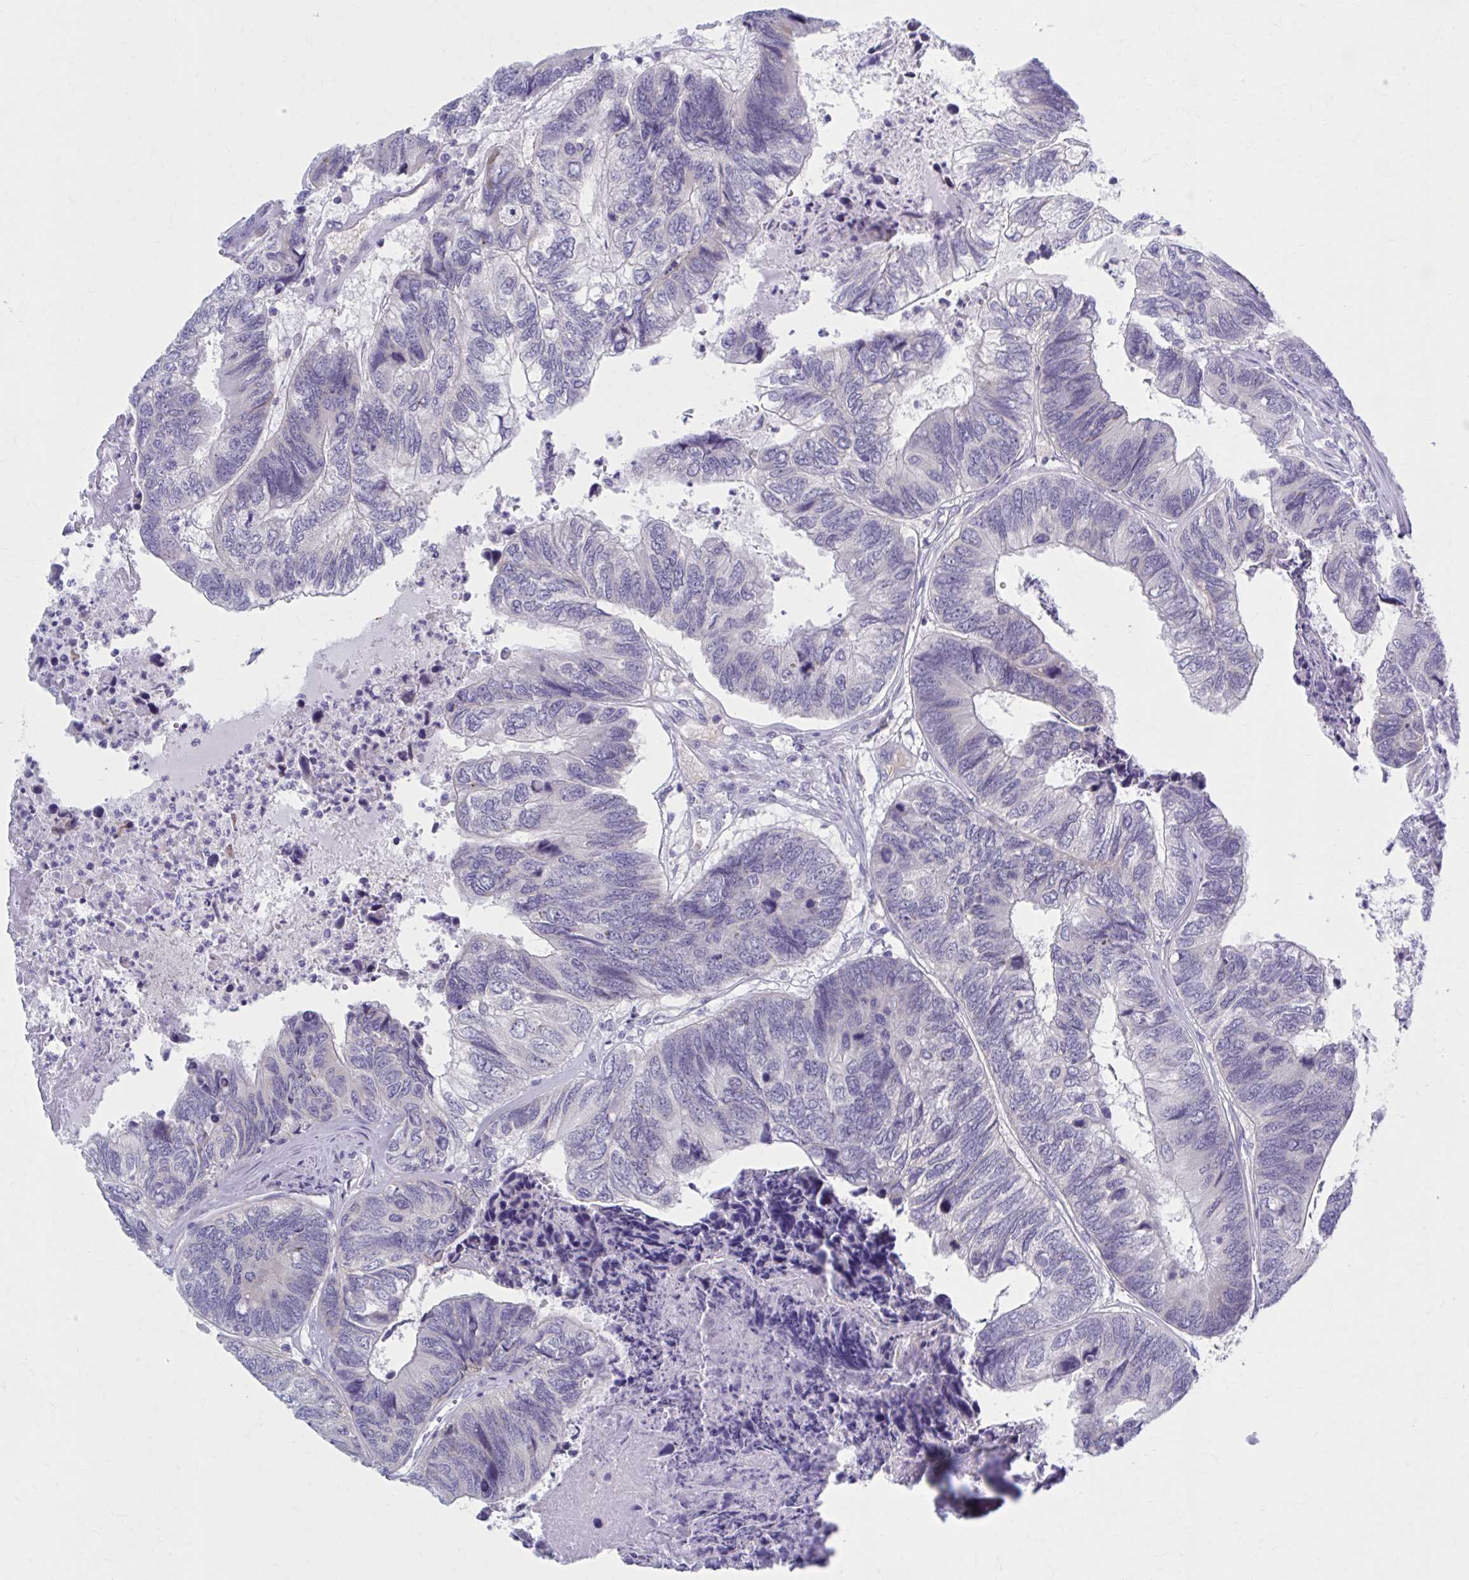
{"staining": {"intensity": "negative", "quantity": "none", "location": "none"}, "tissue": "colorectal cancer", "cell_type": "Tumor cells", "image_type": "cancer", "snomed": [{"axis": "morphology", "description": "Adenocarcinoma, NOS"}, {"axis": "topography", "description": "Colon"}], "caption": "Micrograph shows no significant protein positivity in tumor cells of colorectal cancer.", "gene": "CCDC105", "patient": {"sex": "female", "age": 67}}